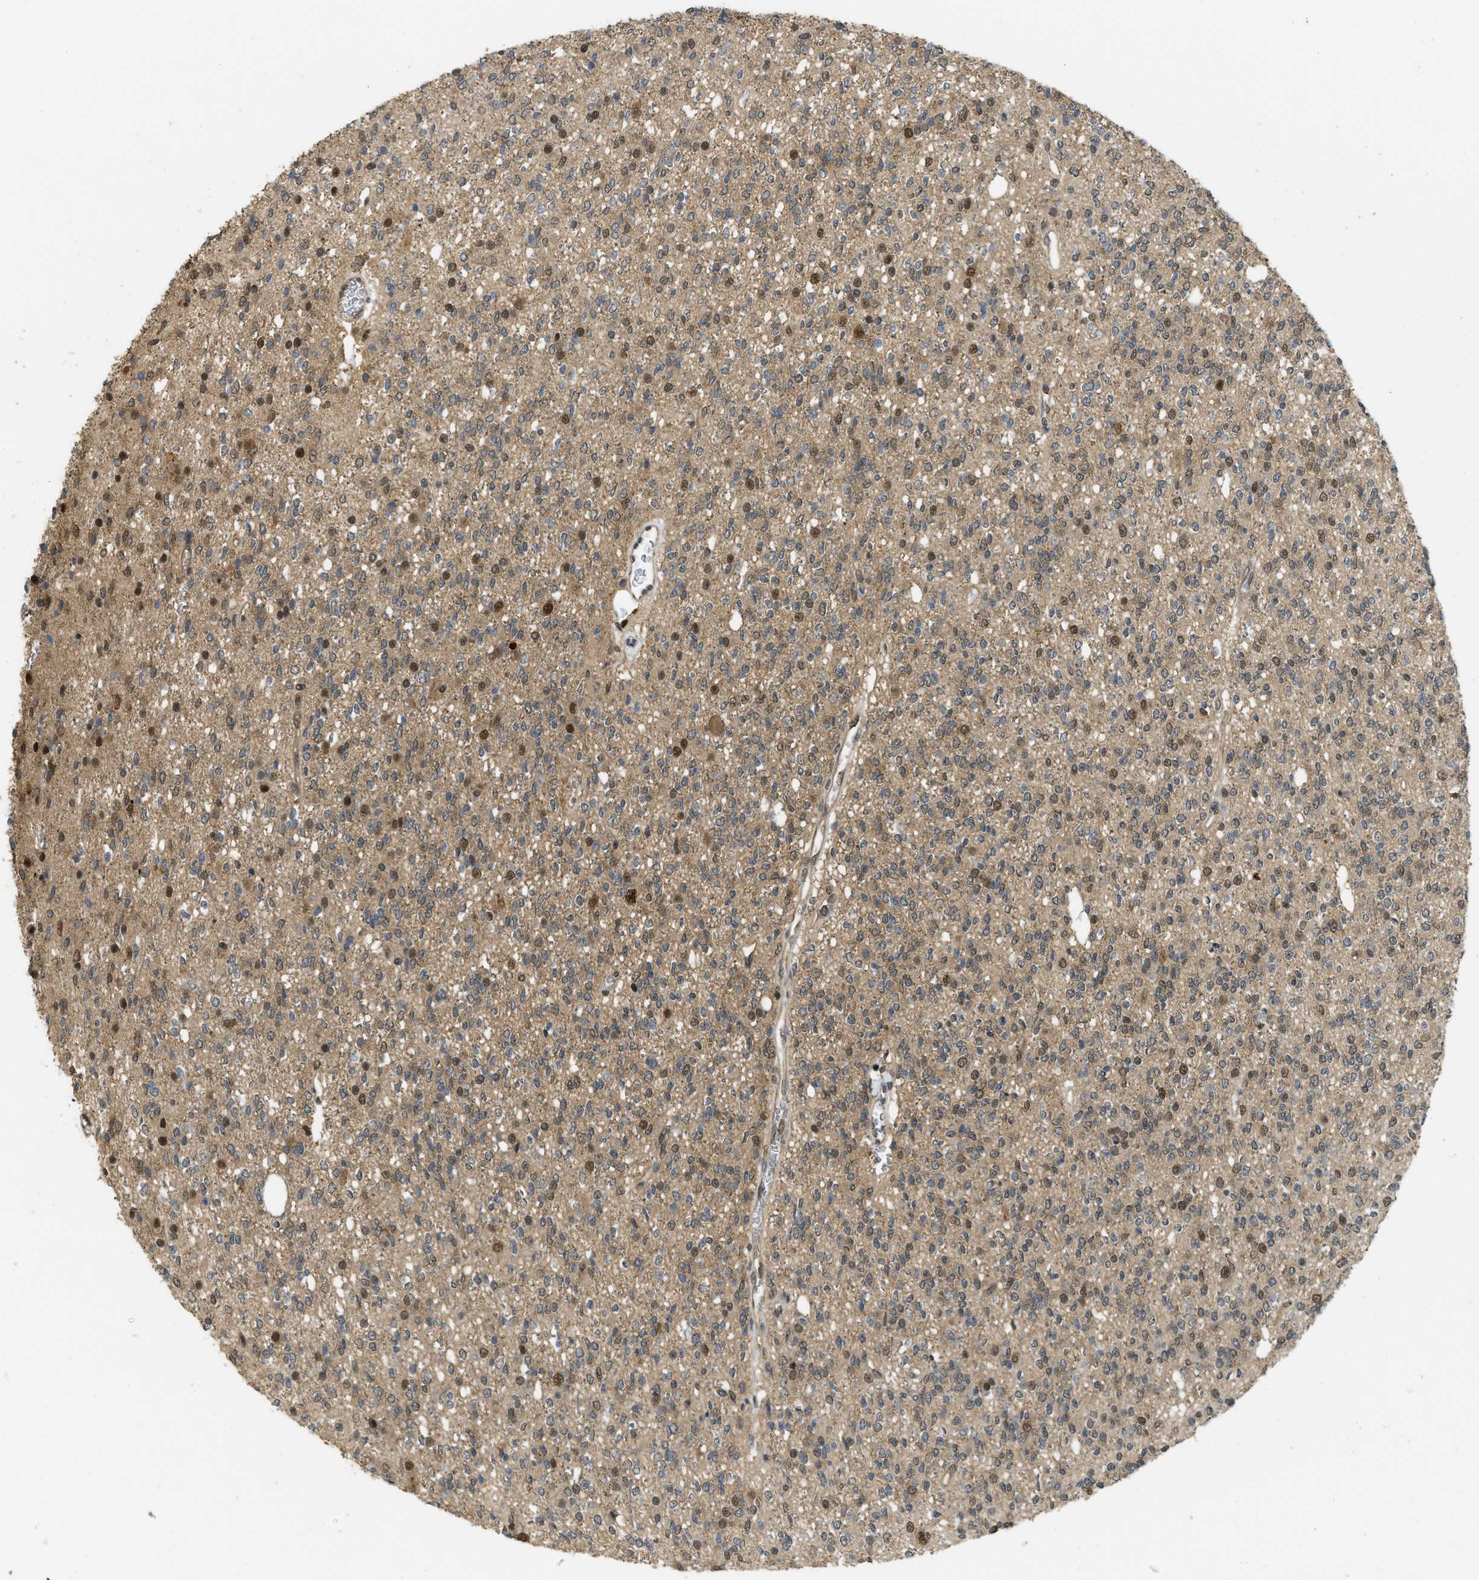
{"staining": {"intensity": "moderate", "quantity": ">75%", "location": "cytoplasmic/membranous,nuclear"}, "tissue": "glioma", "cell_type": "Tumor cells", "image_type": "cancer", "snomed": [{"axis": "morphology", "description": "Glioma, malignant, High grade"}, {"axis": "topography", "description": "Brain"}], "caption": "DAB (3,3'-diaminobenzidine) immunohistochemical staining of glioma demonstrates moderate cytoplasmic/membranous and nuclear protein expression in about >75% of tumor cells.", "gene": "PSMC5", "patient": {"sex": "male", "age": 34}}